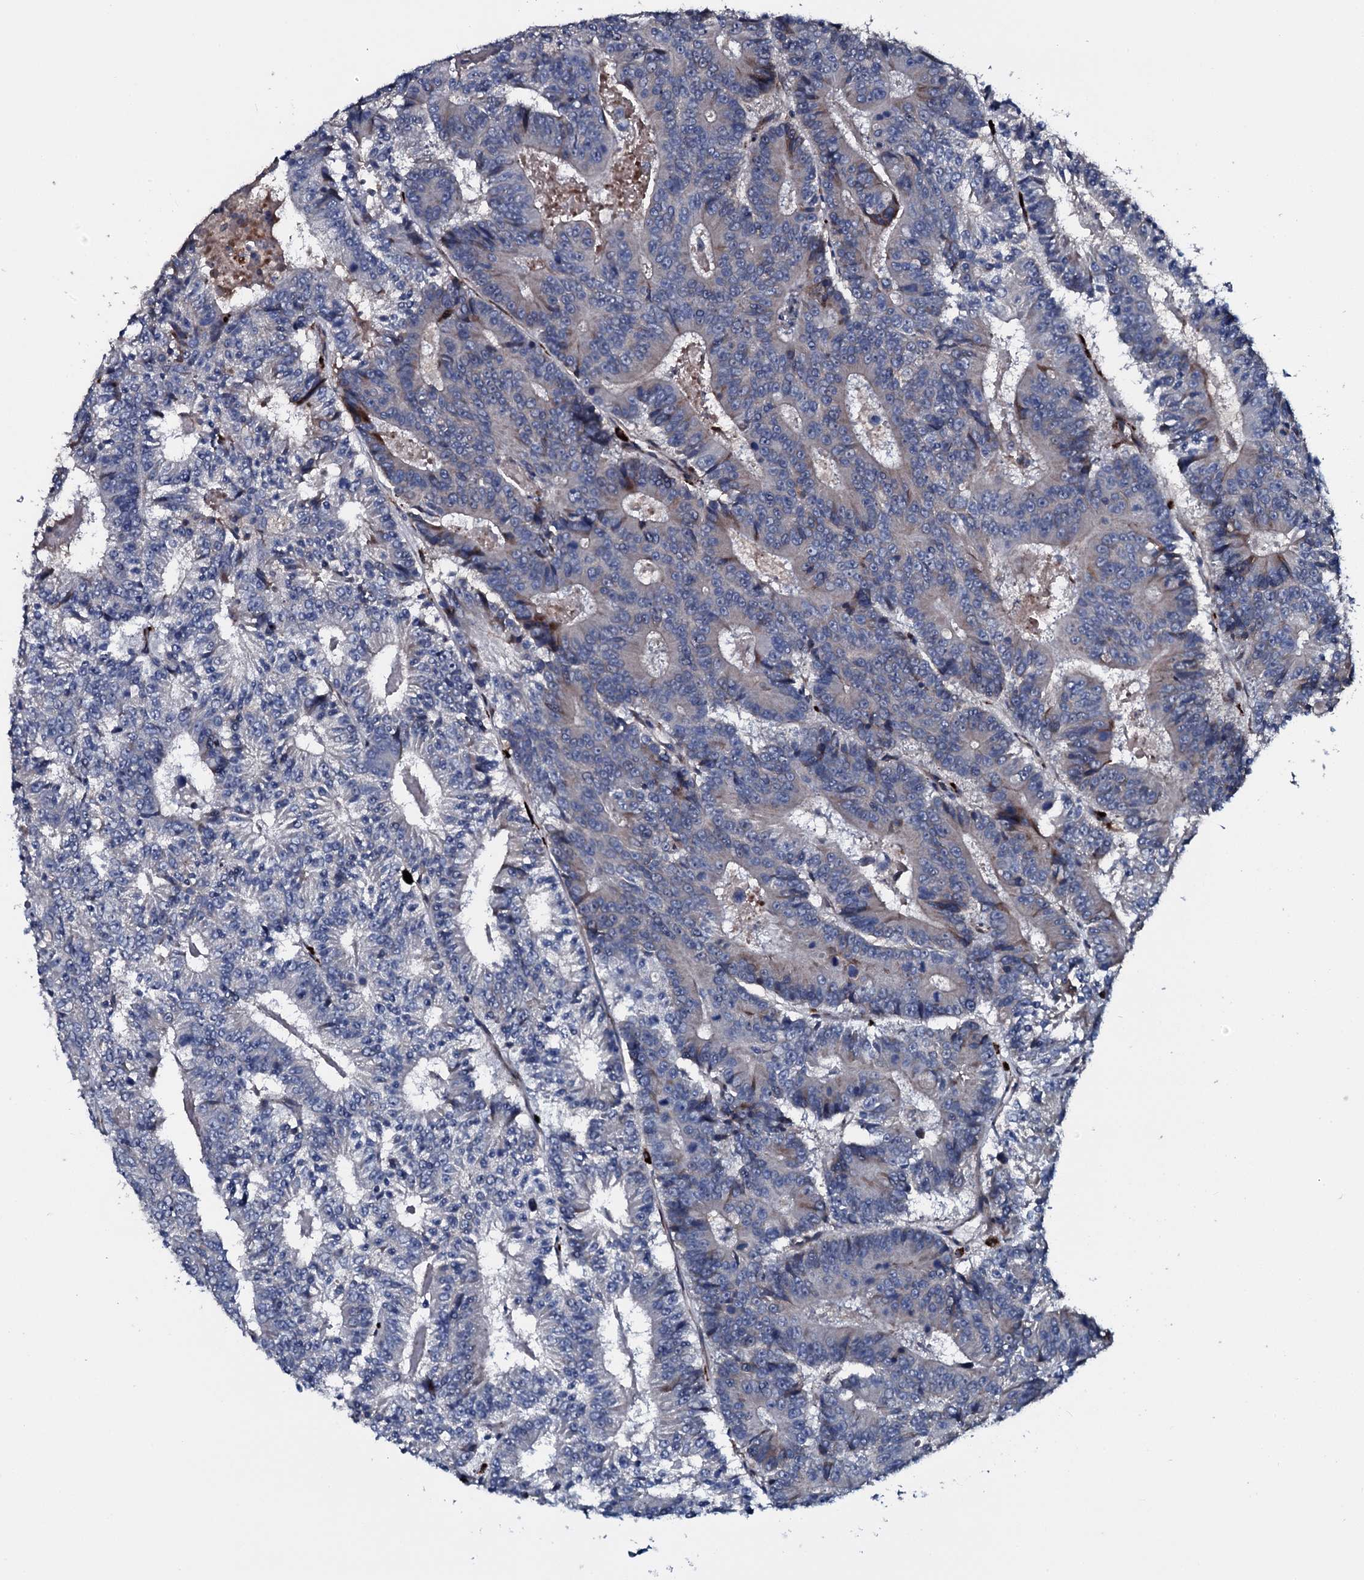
{"staining": {"intensity": "negative", "quantity": "none", "location": "none"}, "tissue": "colorectal cancer", "cell_type": "Tumor cells", "image_type": "cancer", "snomed": [{"axis": "morphology", "description": "Adenocarcinoma, NOS"}, {"axis": "topography", "description": "Colon"}], "caption": "Micrograph shows no protein staining in tumor cells of colorectal cancer tissue. (Brightfield microscopy of DAB (3,3'-diaminobenzidine) immunohistochemistry (IHC) at high magnification).", "gene": "IL12B", "patient": {"sex": "male", "age": 83}}